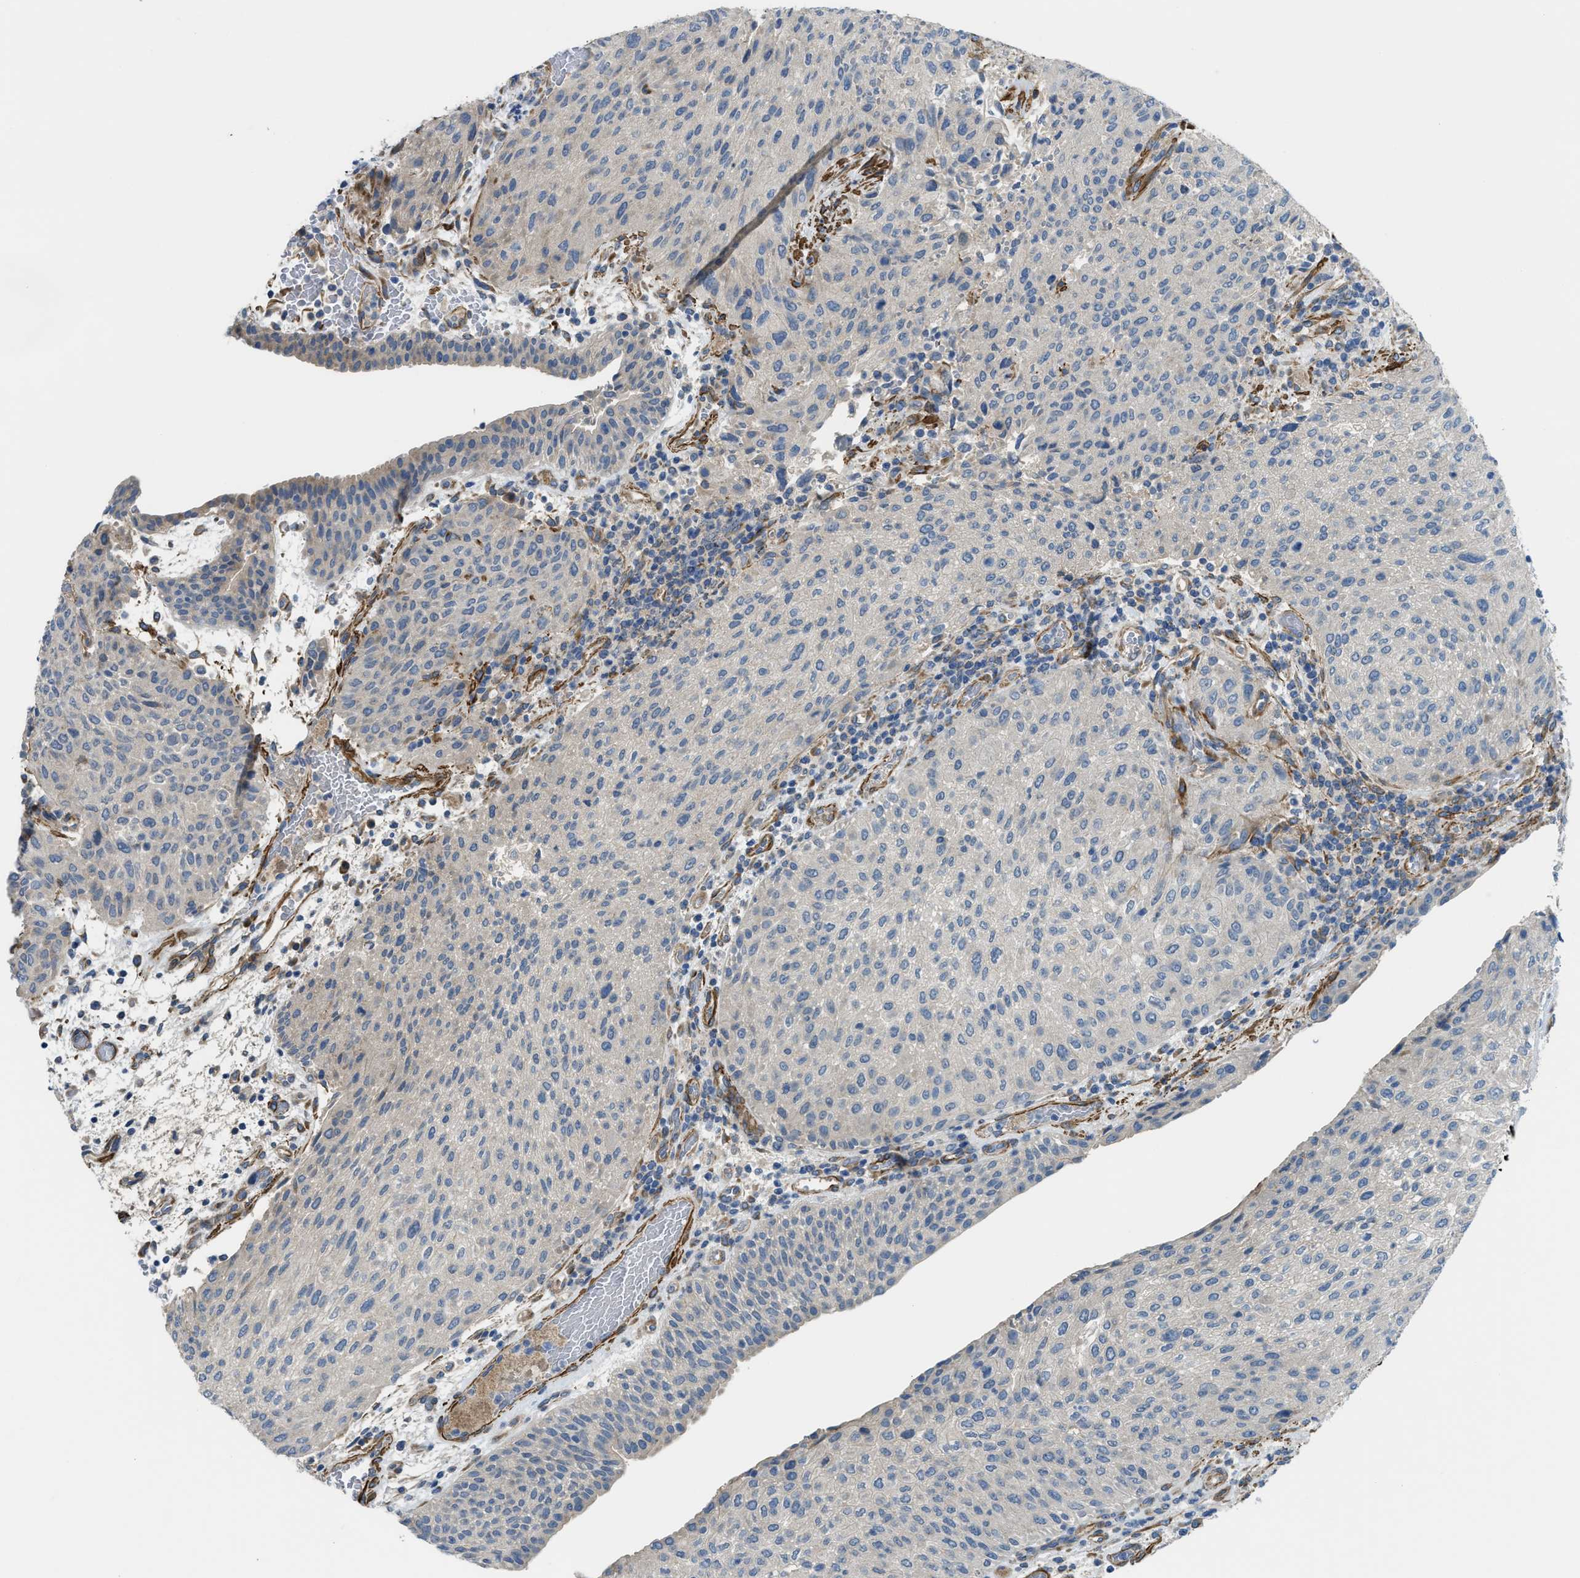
{"staining": {"intensity": "negative", "quantity": "none", "location": "none"}, "tissue": "urothelial cancer", "cell_type": "Tumor cells", "image_type": "cancer", "snomed": [{"axis": "morphology", "description": "Urothelial carcinoma, Low grade"}, {"axis": "morphology", "description": "Urothelial carcinoma, High grade"}, {"axis": "topography", "description": "Urinary bladder"}], "caption": "High power microscopy photomicrograph of an IHC histopathology image of urothelial cancer, revealing no significant expression in tumor cells.", "gene": "BMPR1A", "patient": {"sex": "male", "age": 35}}